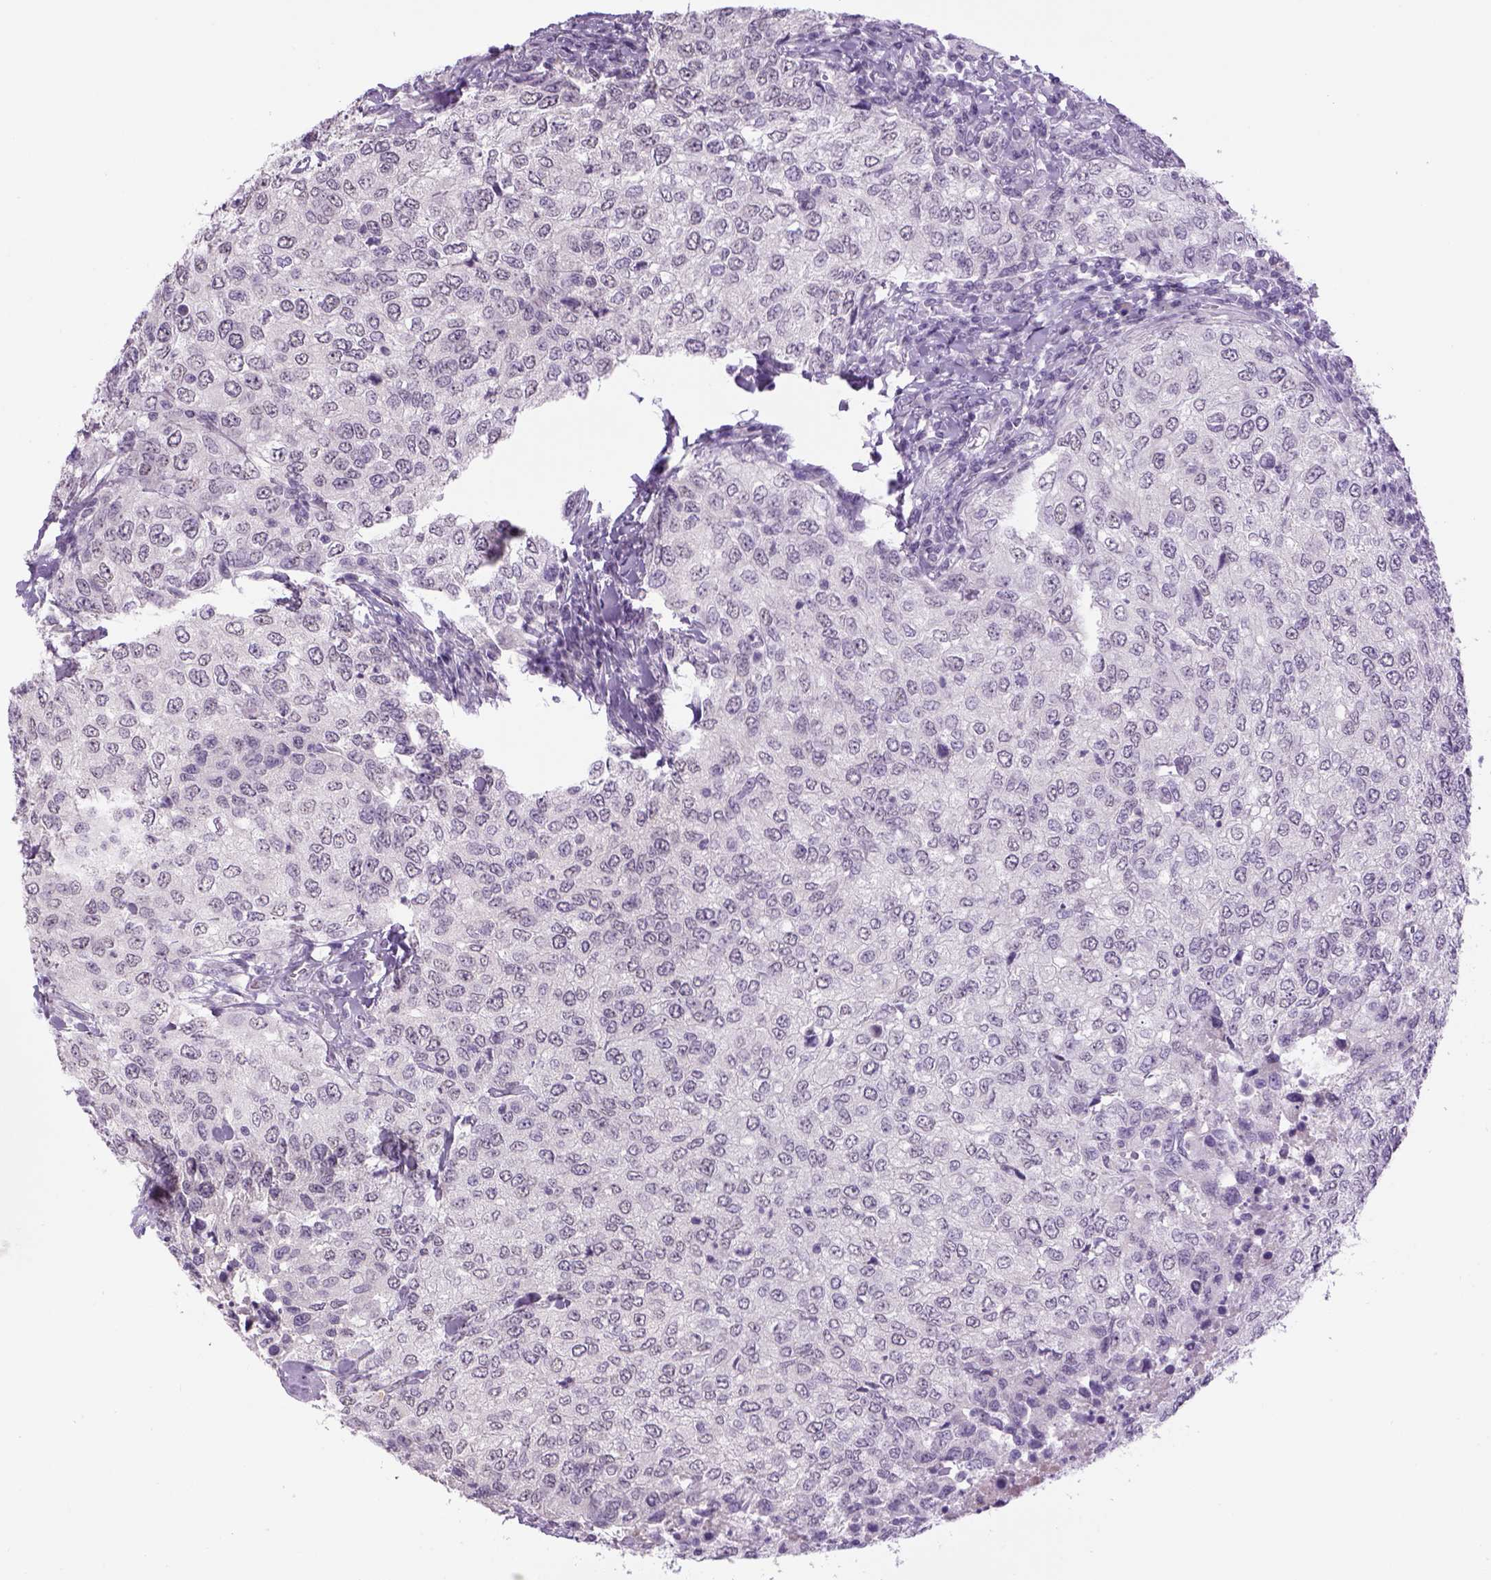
{"staining": {"intensity": "negative", "quantity": "none", "location": "none"}, "tissue": "urothelial cancer", "cell_type": "Tumor cells", "image_type": "cancer", "snomed": [{"axis": "morphology", "description": "Urothelial carcinoma, High grade"}, {"axis": "topography", "description": "Urinary bladder"}], "caption": "This is a photomicrograph of immunohistochemistry (IHC) staining of urothelial cancer, which shows no positivity in tumor cells.", "gene": "DBH", "patient": {"sex": "female", "age": 78}}